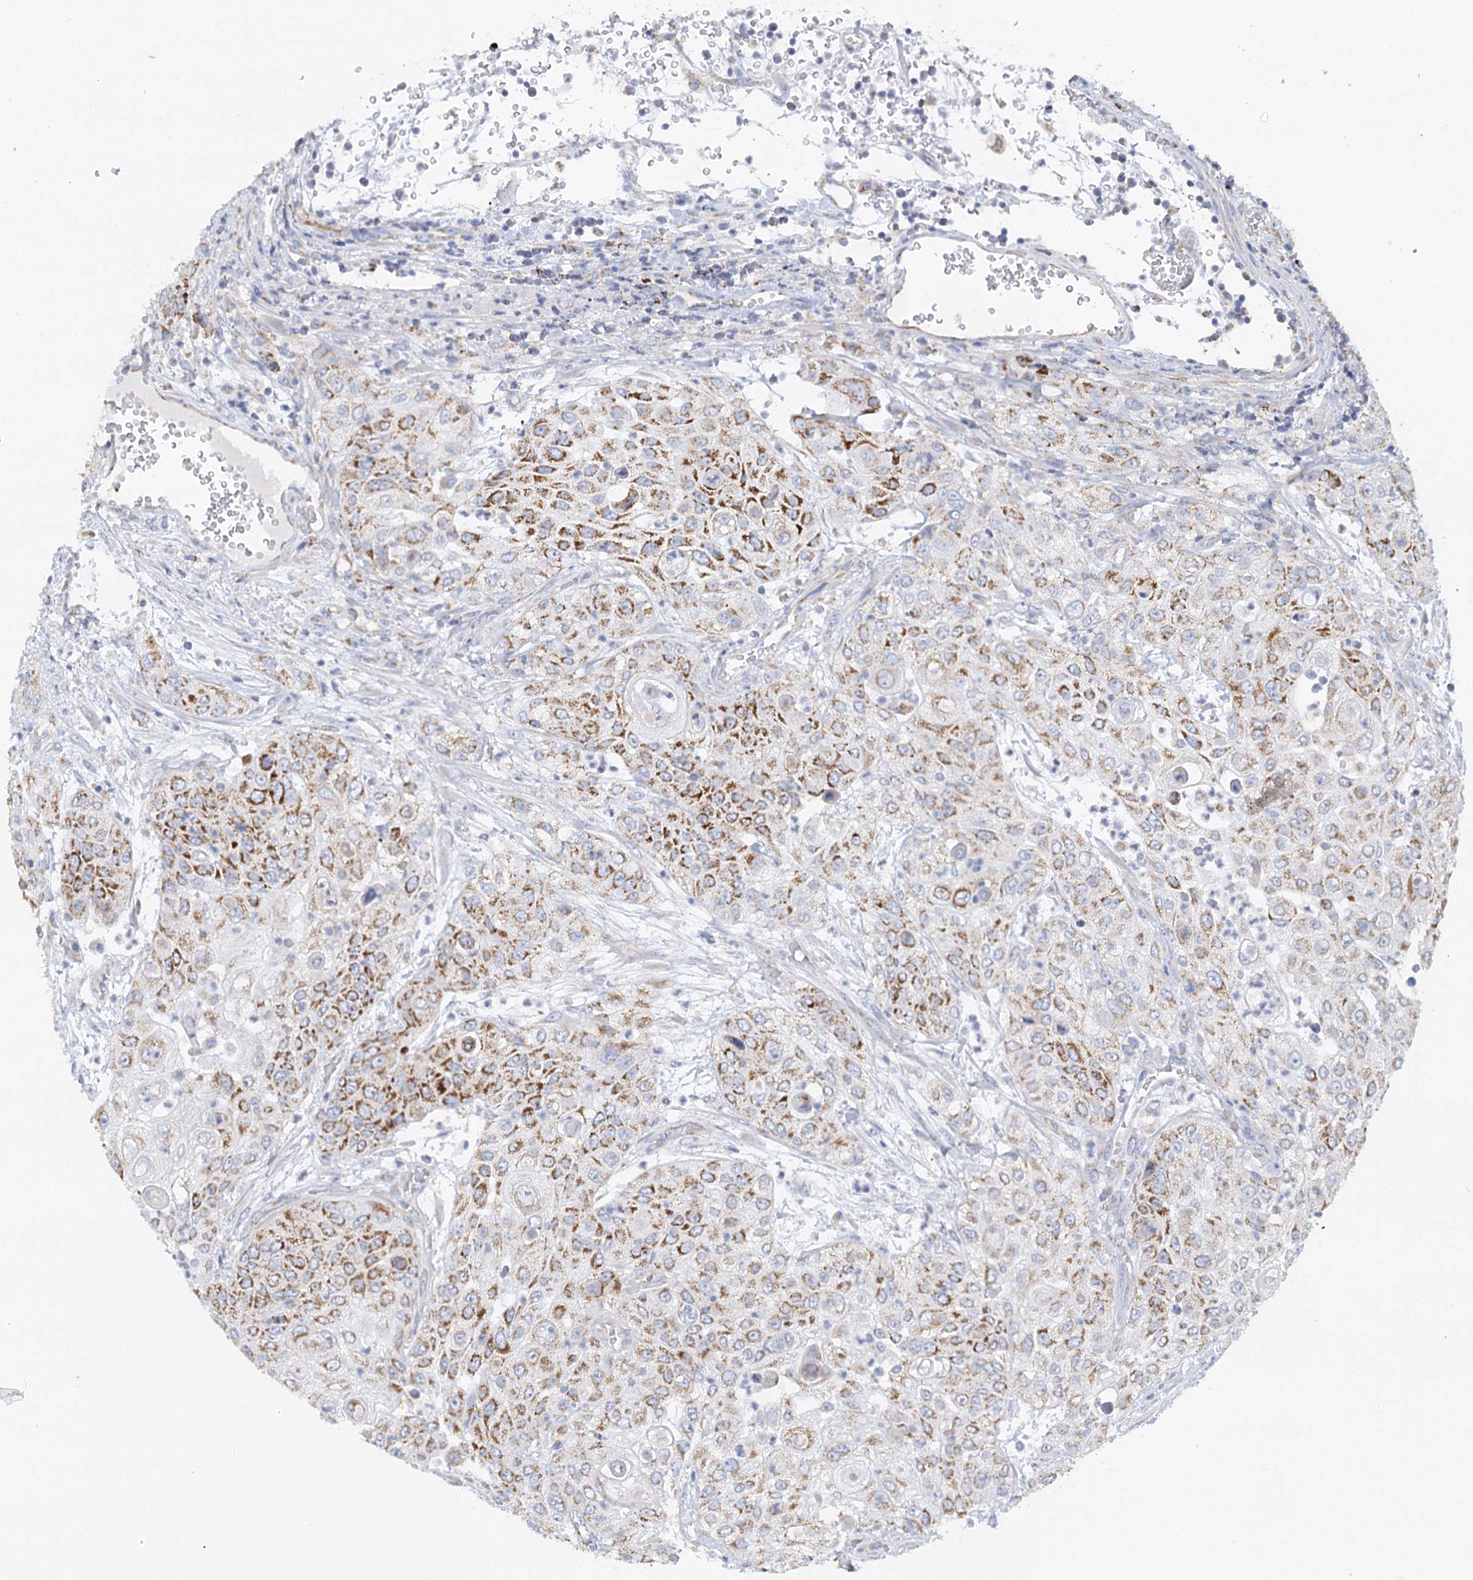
{"staining": {"intensity": "strong", "quantity": "25%-75%", "location": "cytoplasmic/membranous"}, "tissue": "urothelial cancer", "cell_type": "Tumor cells", "image_type": "cancer", "snomed": [{"axis": "morphology", "description": "Urothelial carcinoma, High grade"}, {"axis": "topography", "description": "Urinary bladder"}], "caption": "Urothelial carcinoma (high-grade) stained for a protein reveals strong cytoplasmic/membranous positivity in tumor cells.", "gene": "DHTKD1", "patient": {"sex": "female", "age": 79}}